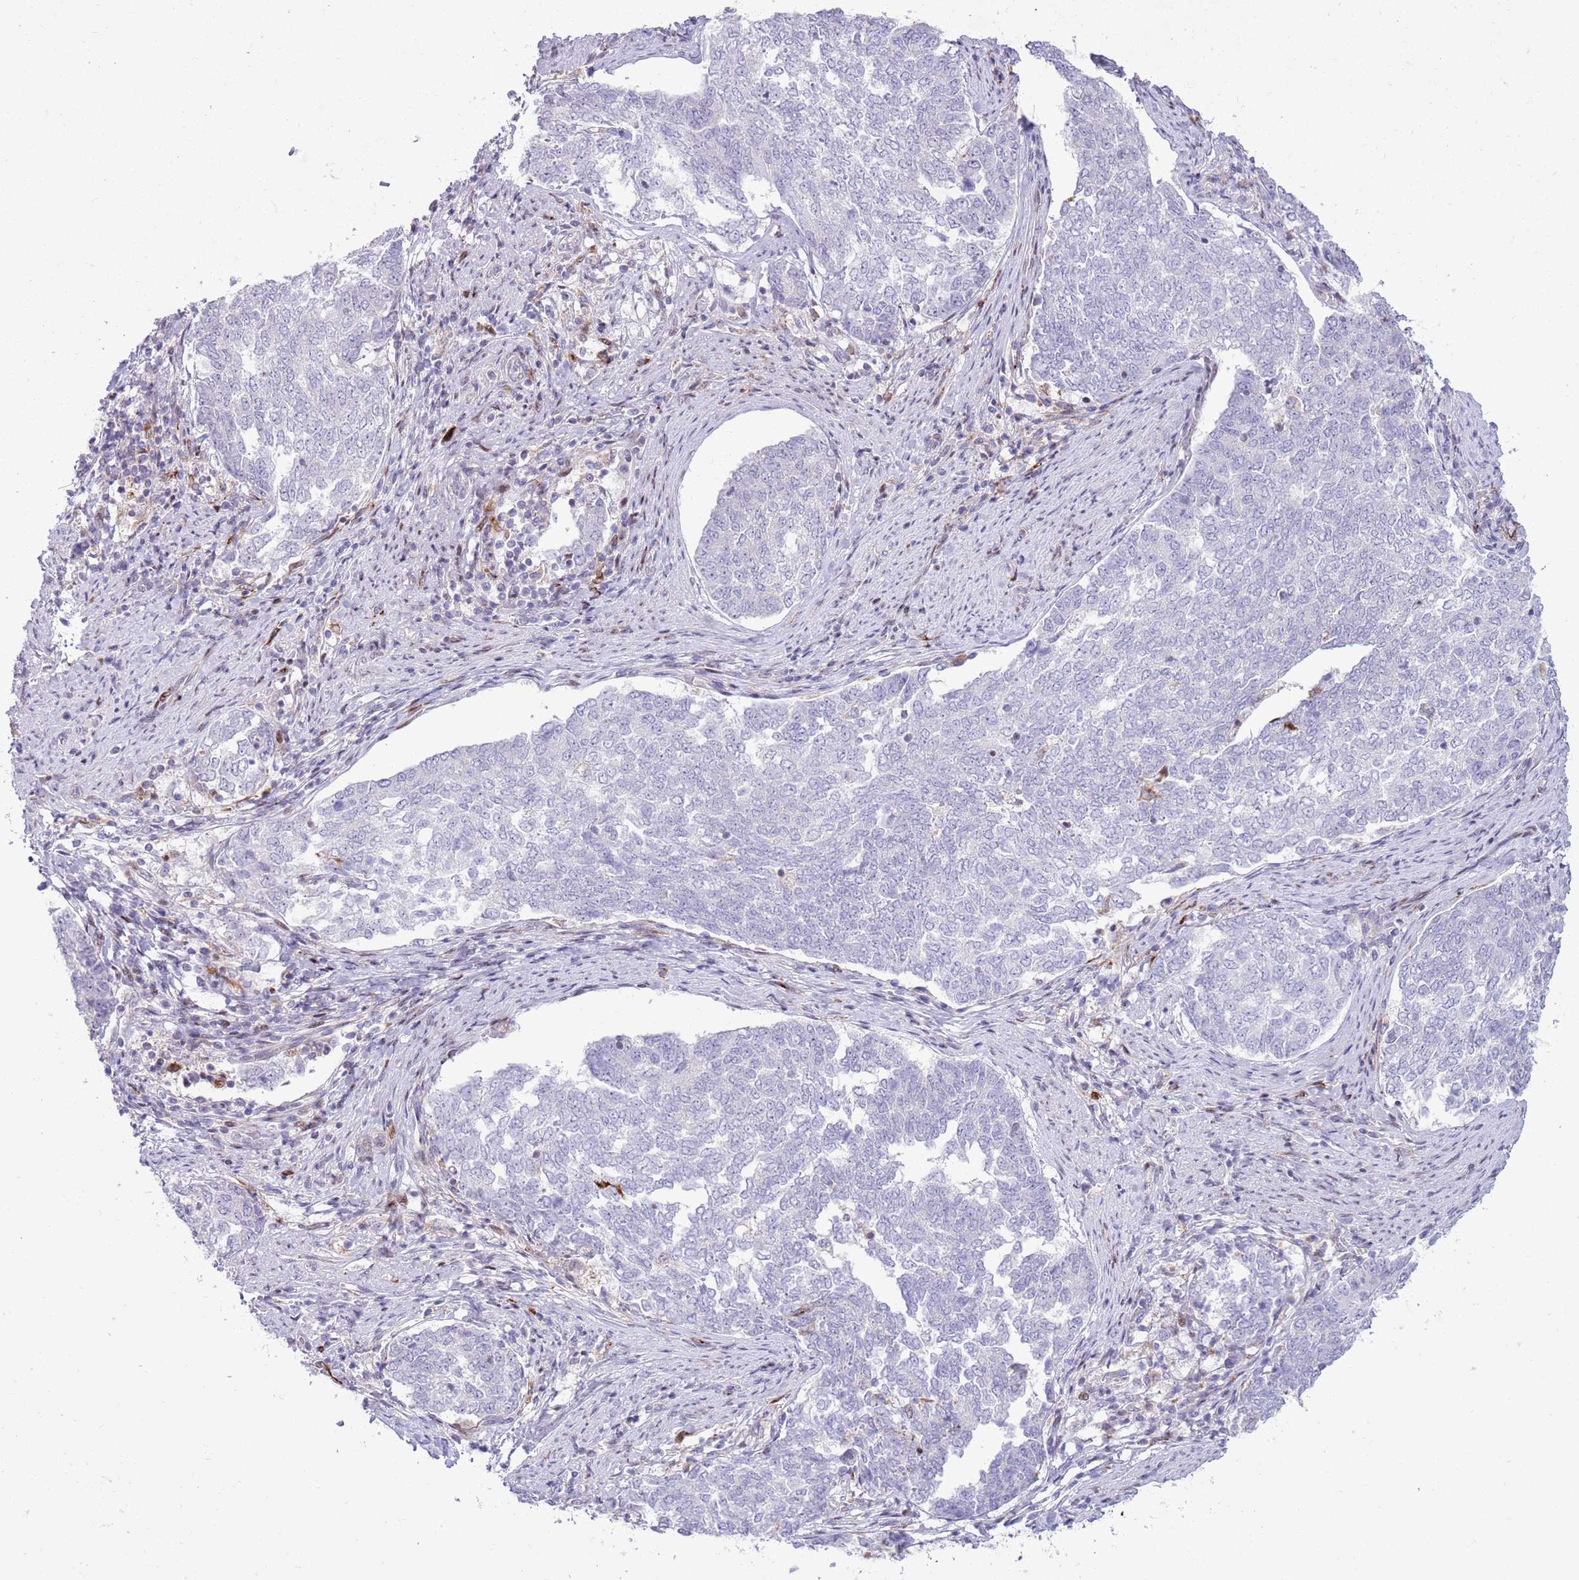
{"staining": {"intensity": "negative", "quantity": "none", "location": "none"}, "tissue": "endometrial cancer", "cell_type": "Tumor cells", "image_type": "cancer", "snomed": [{"axis": "morphology", "description": "Adenocarcinoma, NOS"}, {"axis": "topography", "description": "Endometrium"}], "caption": "This is a micrograph of IHC staining of endometrial cancer, which shows no staining in tumor cells.", "gene": "ANO8", "patient": {"sex": "female", "age": 80}}